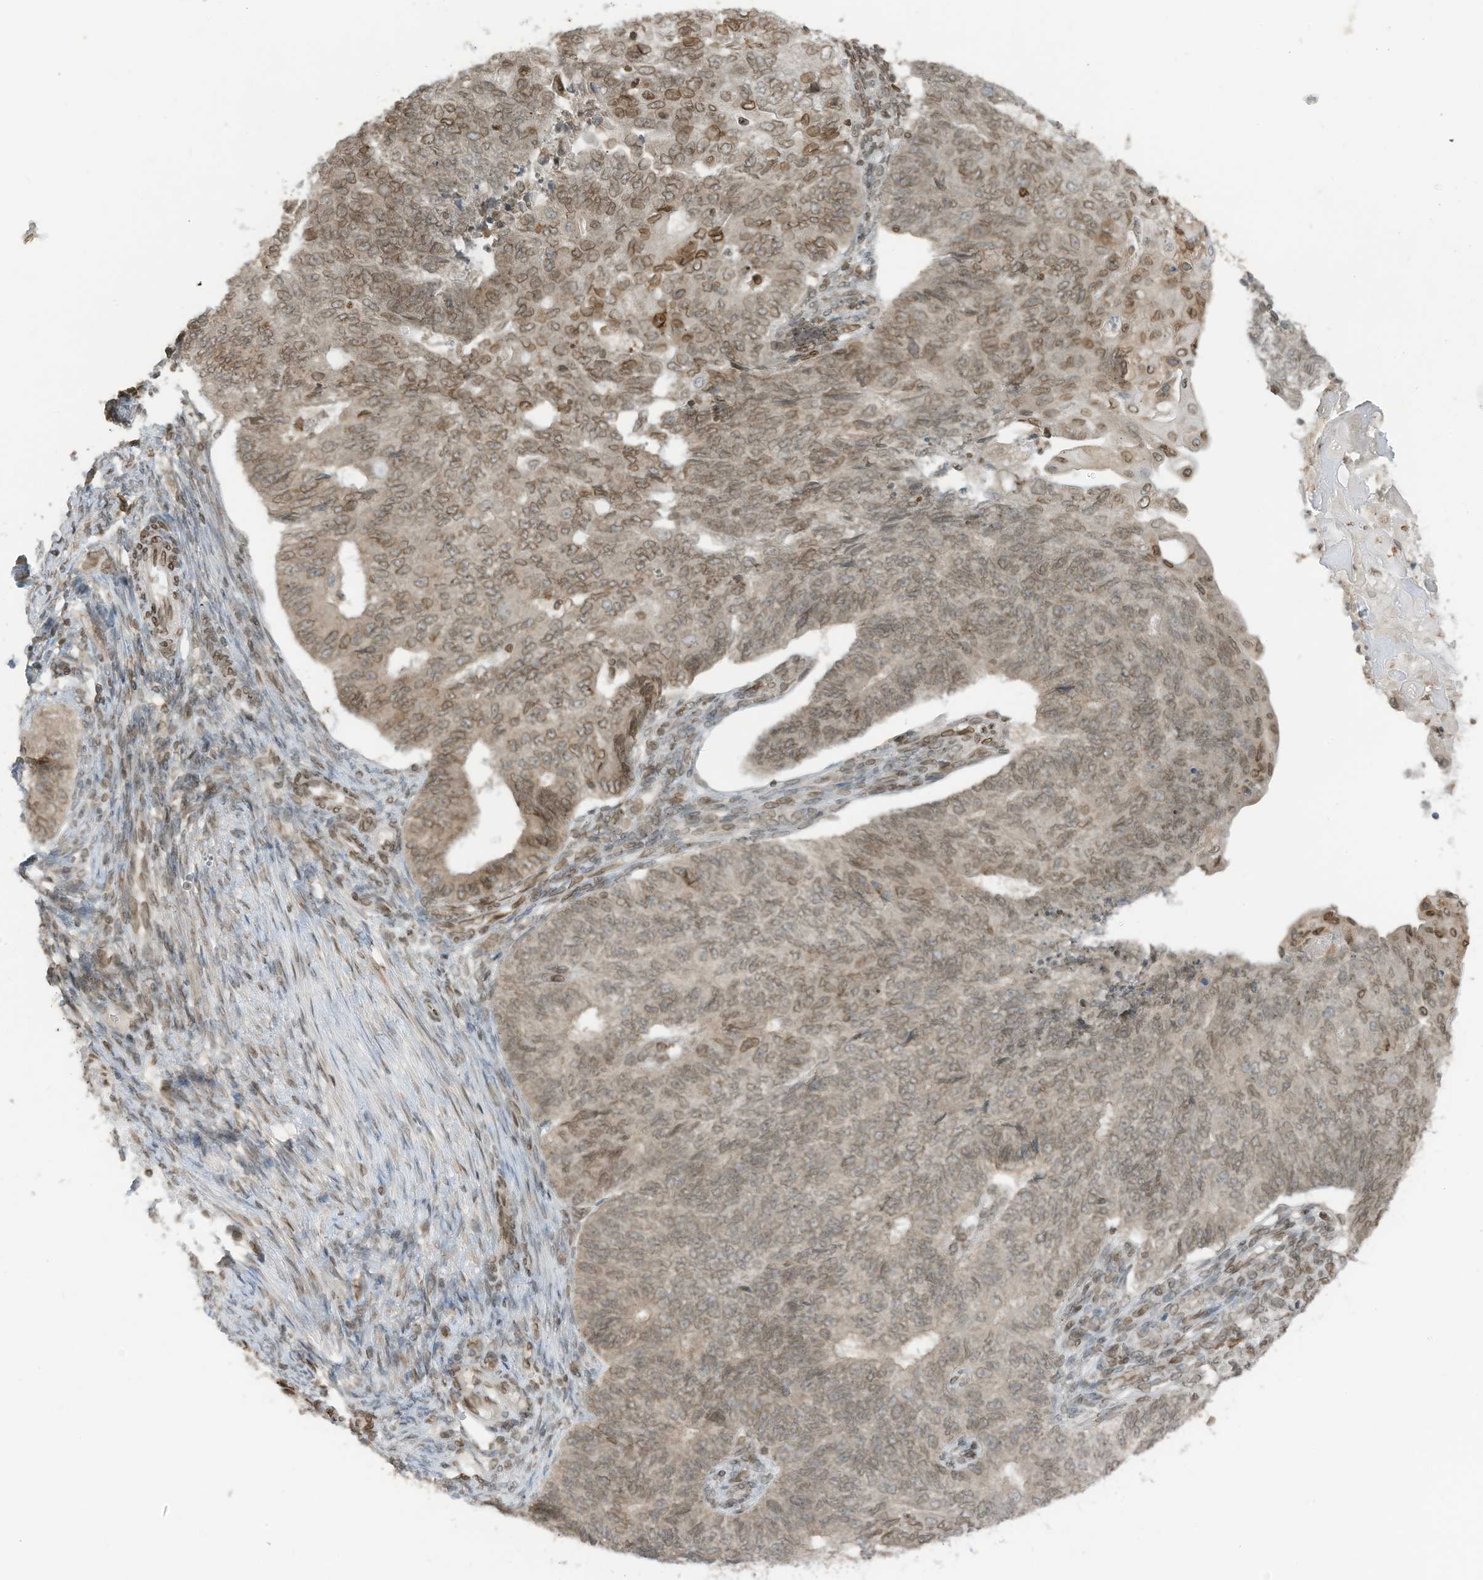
{"staining": {"intensity": "weak", "quantity": ">75%", "location": "cytoplasmic/membranous,nuclear"}, "tissue": "endometrial cancer", "cell_type": "Tumor cells", "image_type": "cancer", "snomed": [{"axis": "morphology", "description": "Adenocarcinoma, NOS"}, {"axis": "topography", "description": "Endometrium"}], "caption": "Human endometrial cancer stained with a protein marker exhibits weak staining in tumor cells.", "gene": "RABL3", "patient": {"sex": "female", "age": 32}}